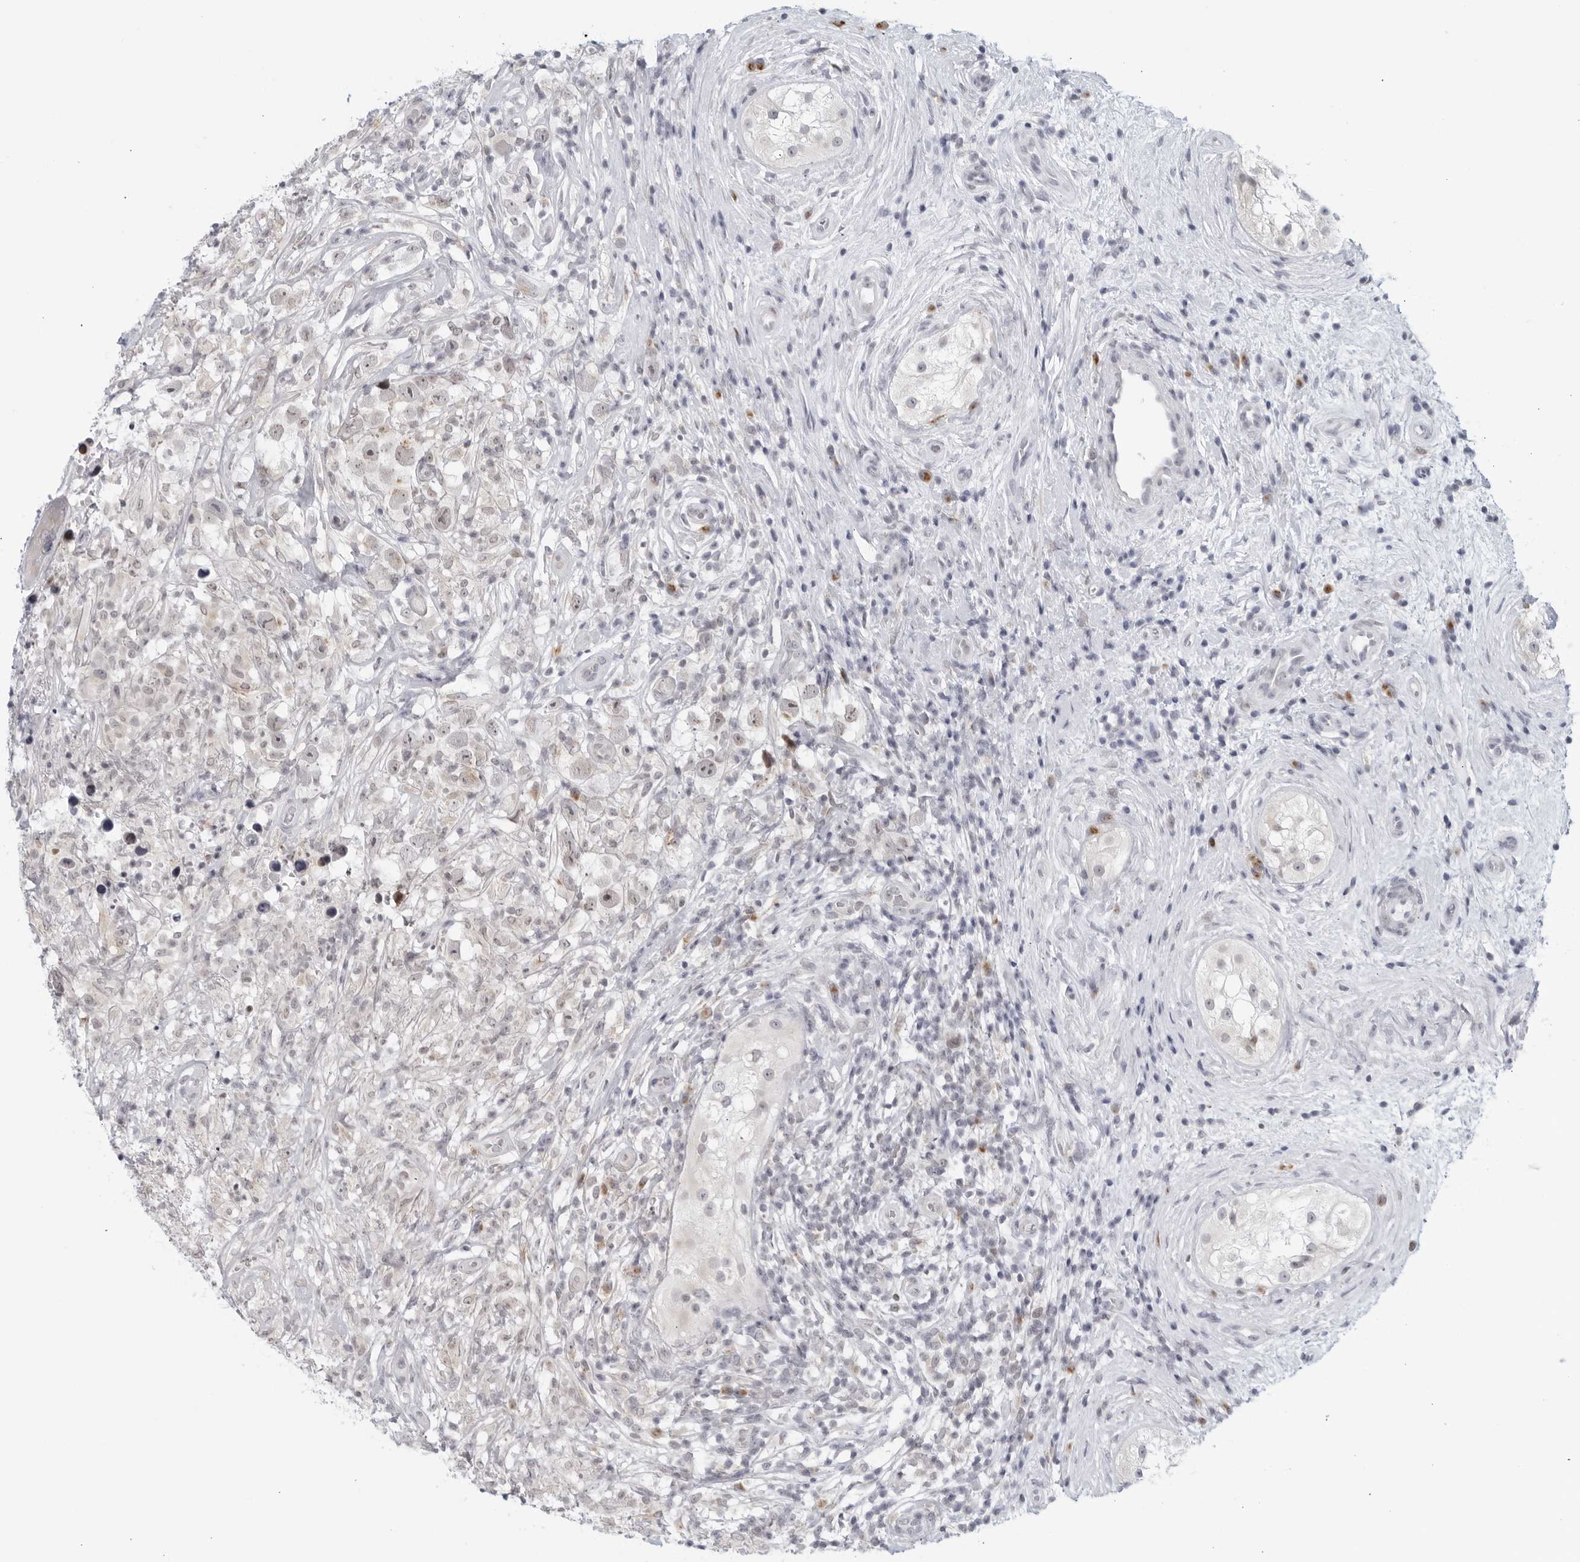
{"staining": {"intensity": "negative", "quantity": "none", "location": "none"}, "tissue": "testis cancer", "cell_type": "Tumor cells", "image_type": "cancer", "snomed": [{"axis": "morphology", "description": "Seminoma, NOS"}, {"axis": "topography", "description": "Testis"}], "caption": "Protein analysis of seminoma (testis) exhibits no significant expression in tumor cells.", "gene": "WDTC1", "patient": {"sex": "male", "age": 49}}